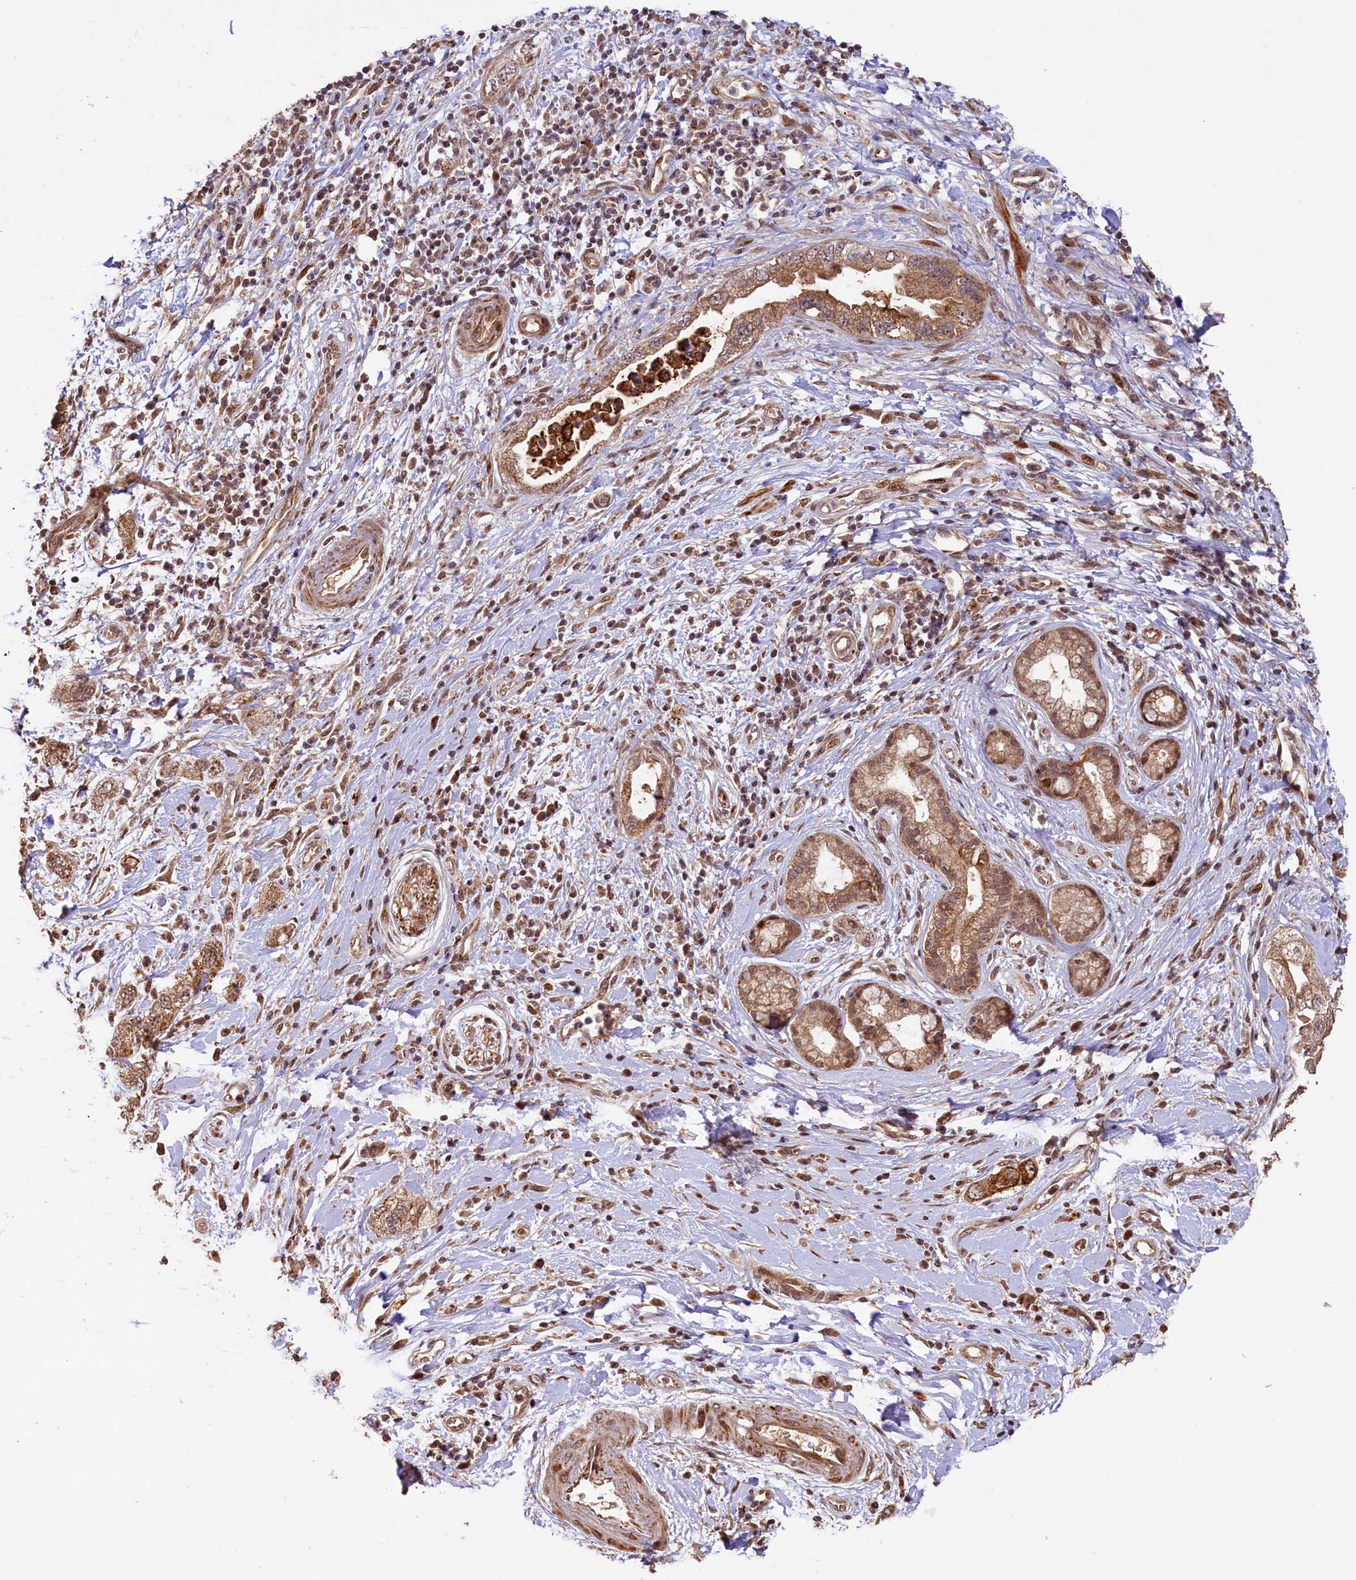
{"staining": {"intensity": "moderate", "quantity": ">75%", "location": "cytoplasmic/membranous,nuclear"}, "tissue": "pancreatic cancer", "cell_type": "Tumor cells", "image_type": "cancer", "snomed": [{"axis": "morphology", "description": "Adenocarcinoma, NOS"}, {"axis": "topography", "description": "Pancreas"}], "caption": "The micrograph displays staining of pancreatic cancer (adenocarcinoma), revealing moderate cytoplasmic/membranous and nuclear protein expression (brown color) within tumor cells.", "gene": "SHPRH", "patient": {"sex": "female", "age": 73}}